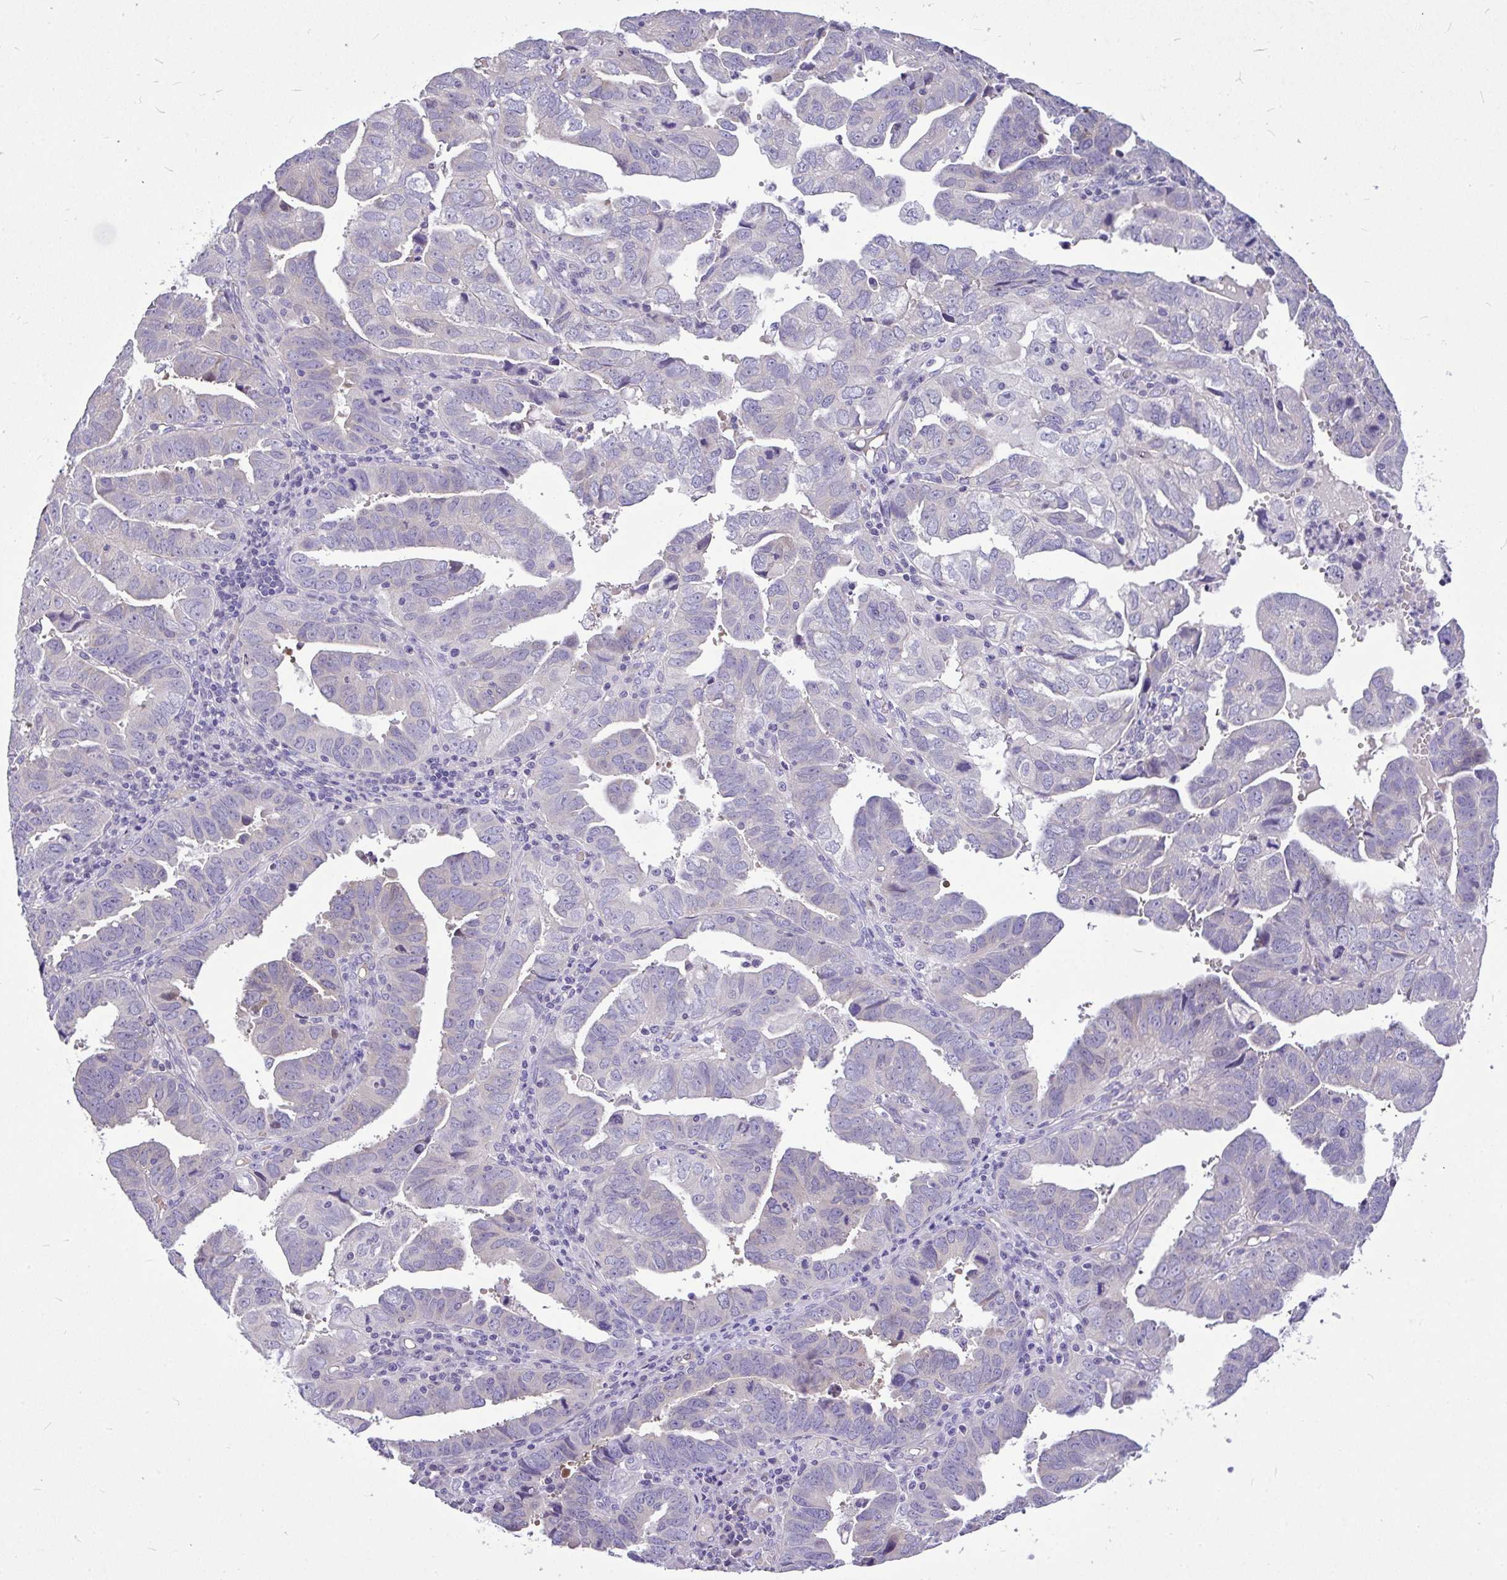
{"staining": {"intensity": "negative", "quantity": "none", "location": "none"}, "tissue": "endometrial cancer", "cell_type": "Tumor cells", "image_type": "cancer", "snomed": [{"axis": "morphology", "description": "Adenocarcinoma, NOS"}, {"axis": "topography", "description": "Uterus"}], "caption": "Tumor cells show no significant protein staining in adenocarcinoma (endometrial).", "gene": "MOCS1", "patient": {"sex": "female", "age": 62}}